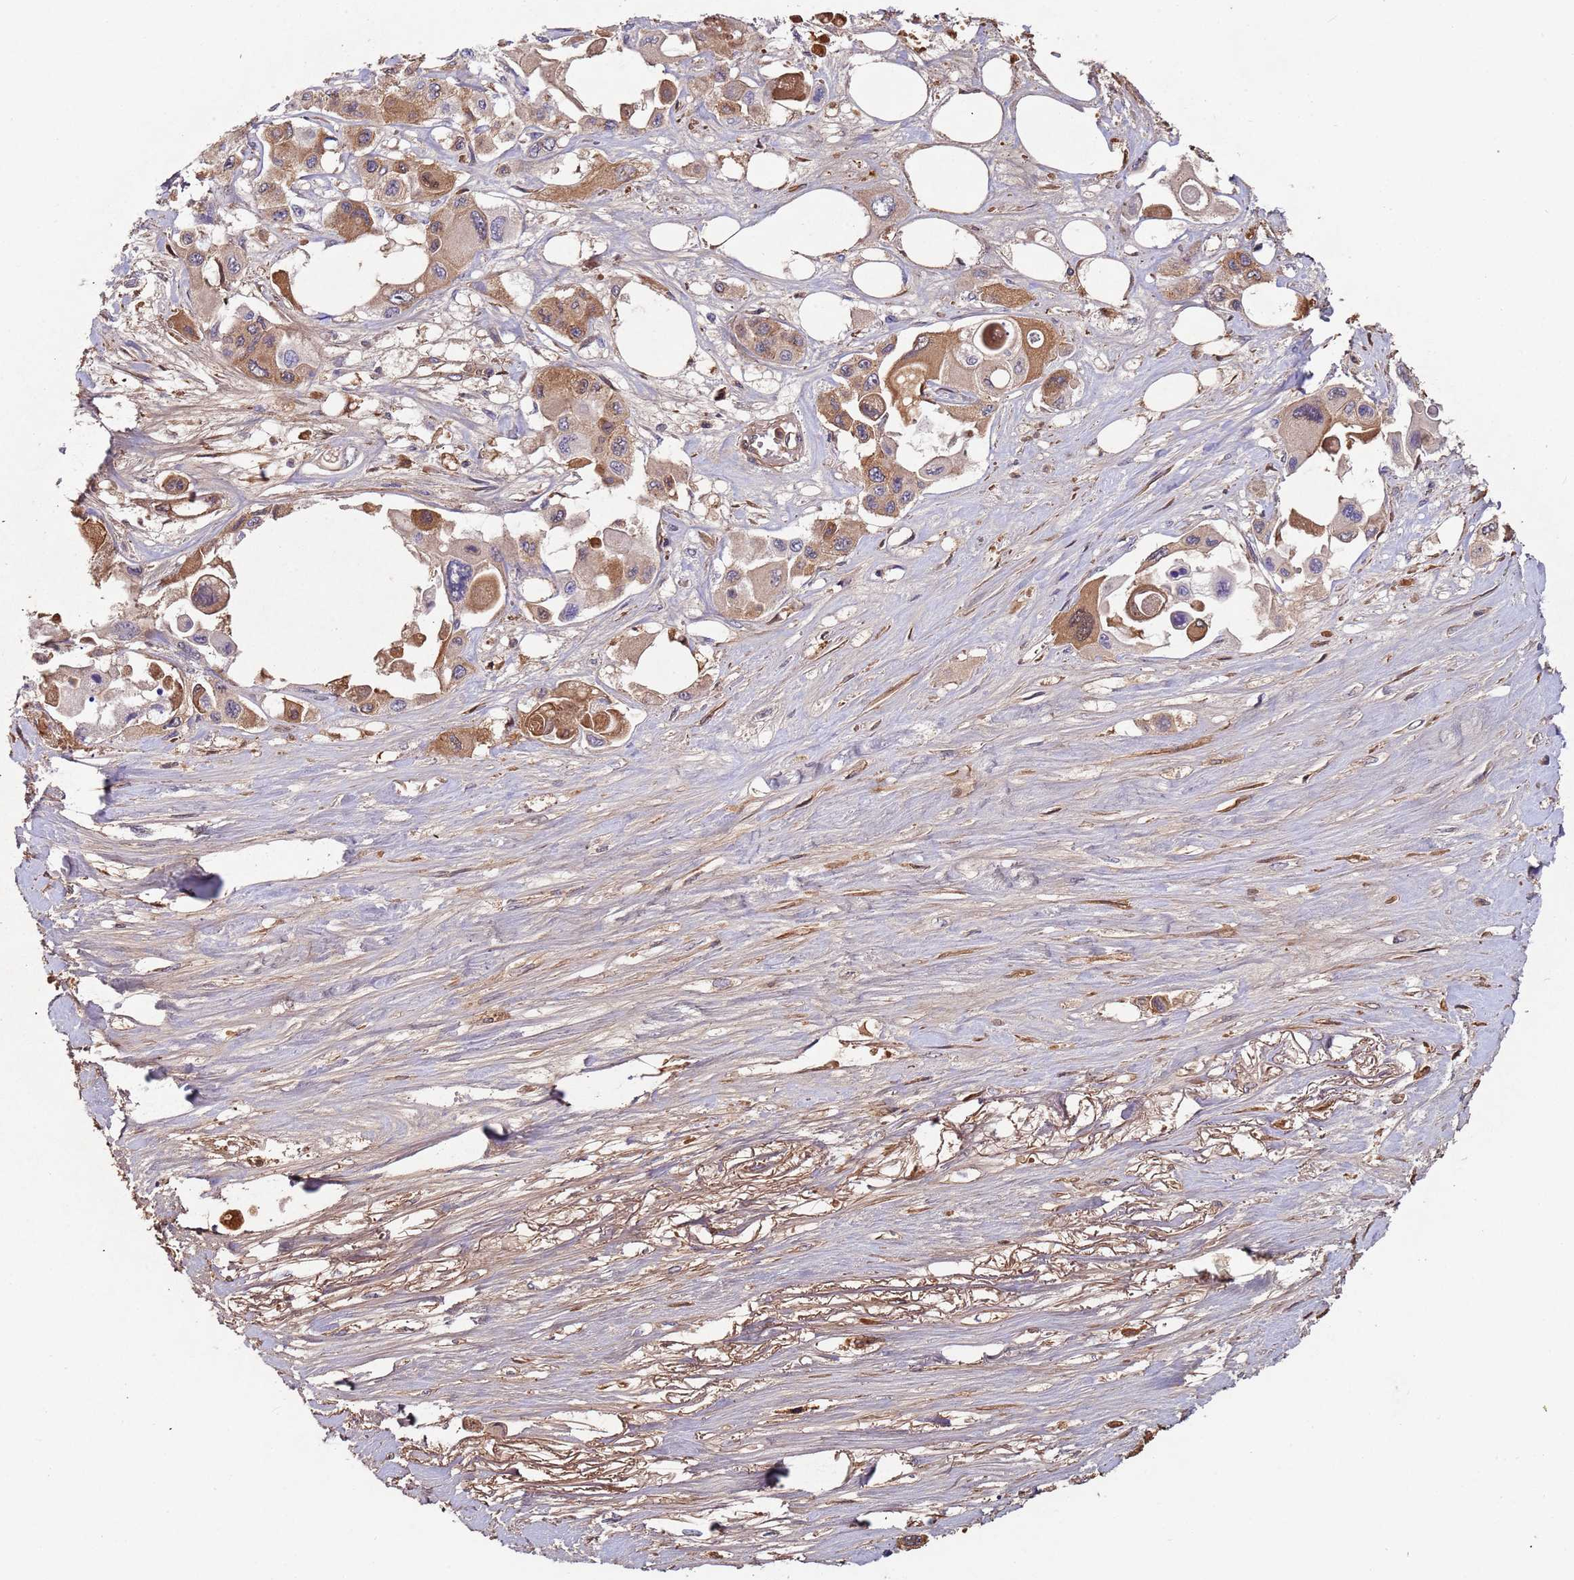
{"staining": {"intensity": "moderate", "quantity": ">75%", "location": "cytoplasmic/membranous"}, "tissue": "pancreatic cancer", "cell_type": "Tumor cells", "image_type": "cancer", "snomed": [{"axis": "morphology", "description": "Adenocarcinoma, NOS"}, {"axis": "topography", "description": "Pancreas"}], "caption": "A medium amount of moderate cytoplasmic/membranous expression is appreciated in approximately >75% of tumor cells in pancreatic cancer tissue. Nuclei are stained in blue.", "gene": "KANSL1L", "patient": {"sex": "male", "age": 92}}